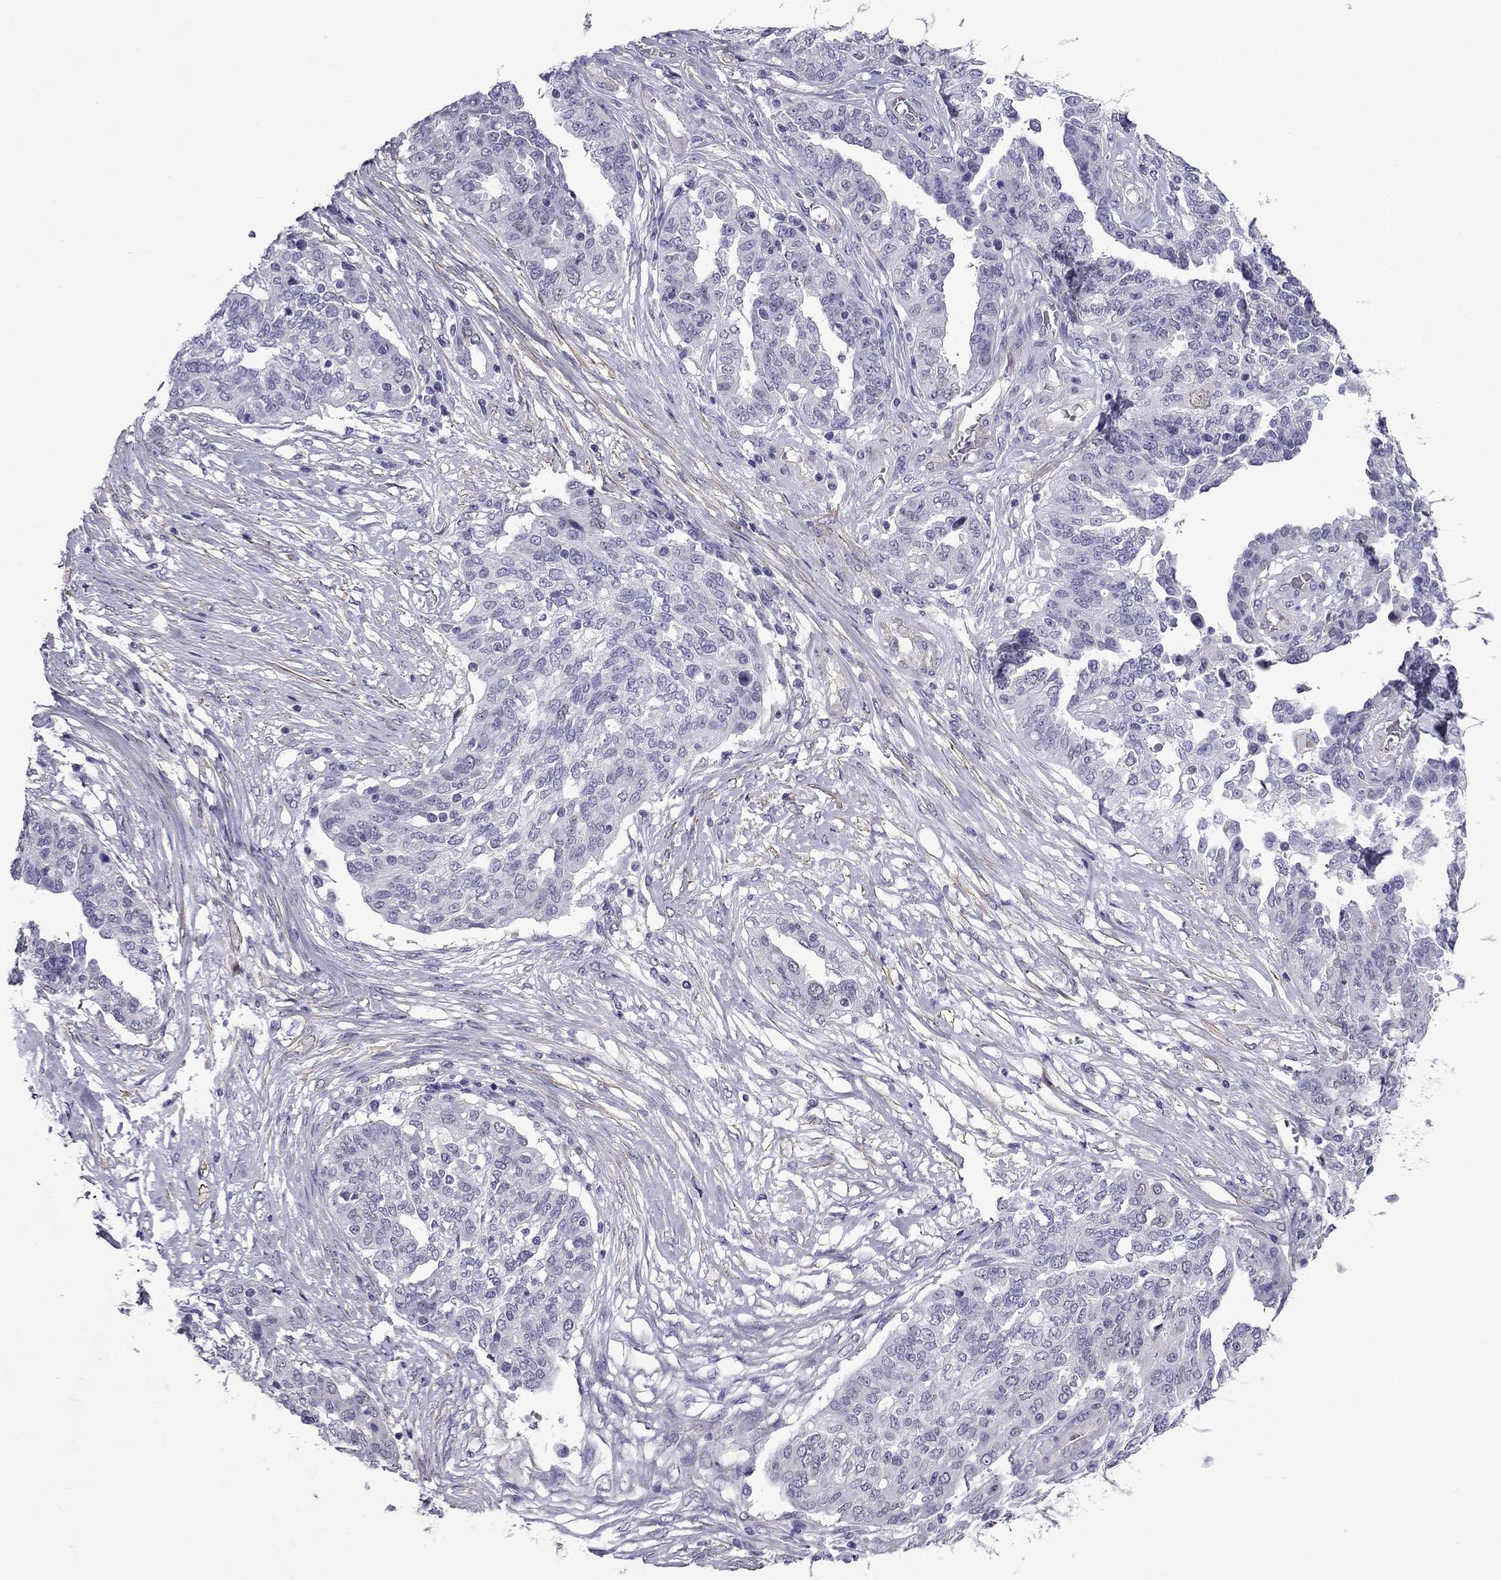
{"staining": {"intensity": "negative", "quantity": "none", "location": "none"}, "tissue": "ovarian cancer", "cell_type": "Tumor cells", "image_type": "cancer", "snomed": [{"axis": "morphology", "description": "Cystadenocarcinoma, serous, NOS"}, {"axis": "topography", "description": "Ovary"}], "caption": "Tumor cells are negative for brown protein staining in ovarian cancer (serous cystadenocarcinoma).", "gene": "CHRNA5", "patient": {"sex": "female", "age": 67}}